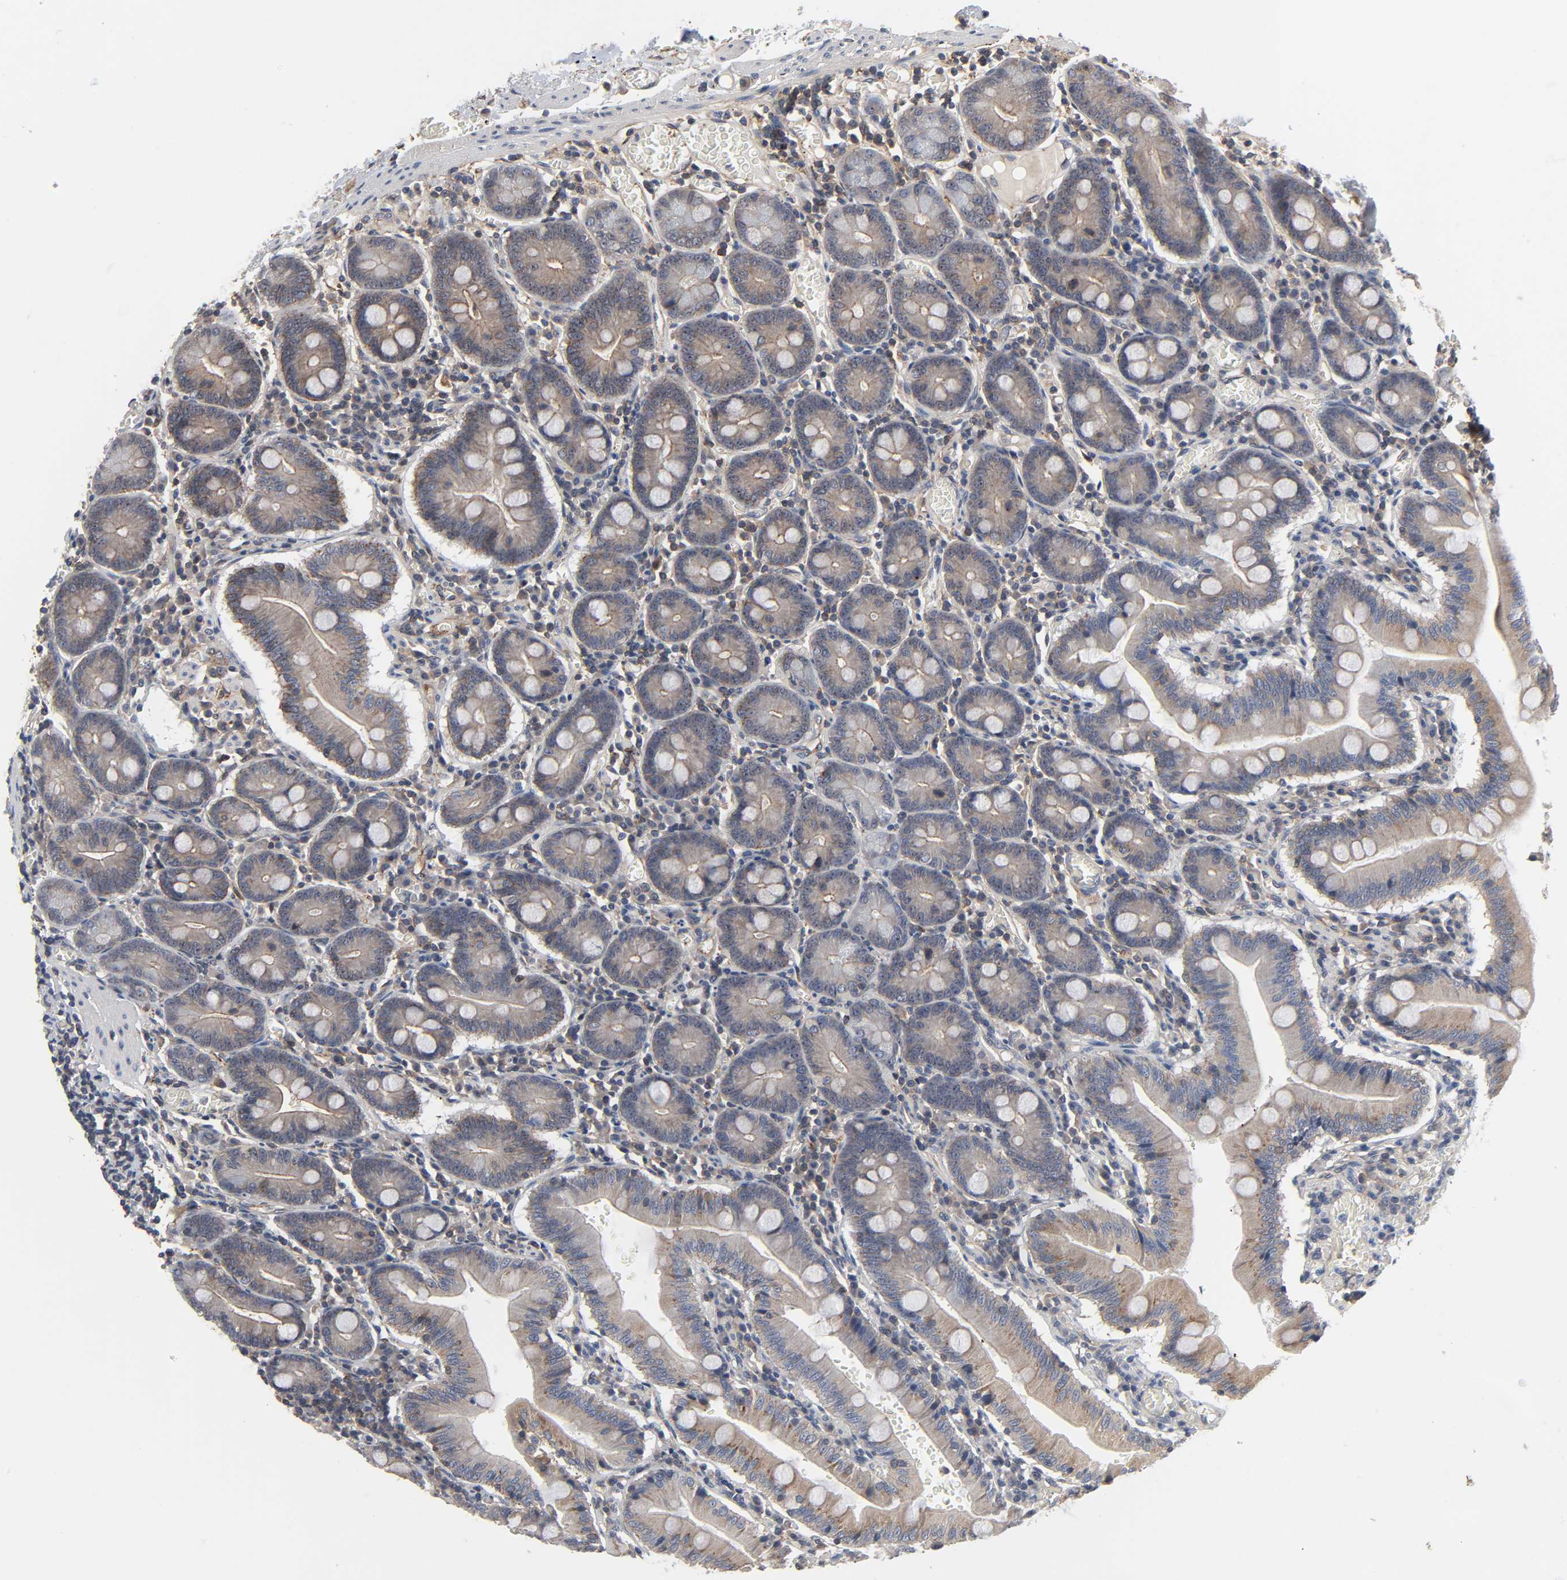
{"staining": {"intensity": "moderate", "quantity": ">75%", "location": "cytoplasmic/membranous"}, "tissue": "small intestine", "cell_type": "Glandular cells", "image_type": "normal", "snomed": [{"axis": "morphology", "description": "Normal tissue, NOS"}, {"axis": "topography", "description": "Small intestine"}], "caption": "Protein staining demonstrates moderate cytoplasmic/membranous positivity in approximately >75% of glandular cells in normal small intestine.", "gene": "DDX10", "patient": {"sex": "male", "age": 71}}